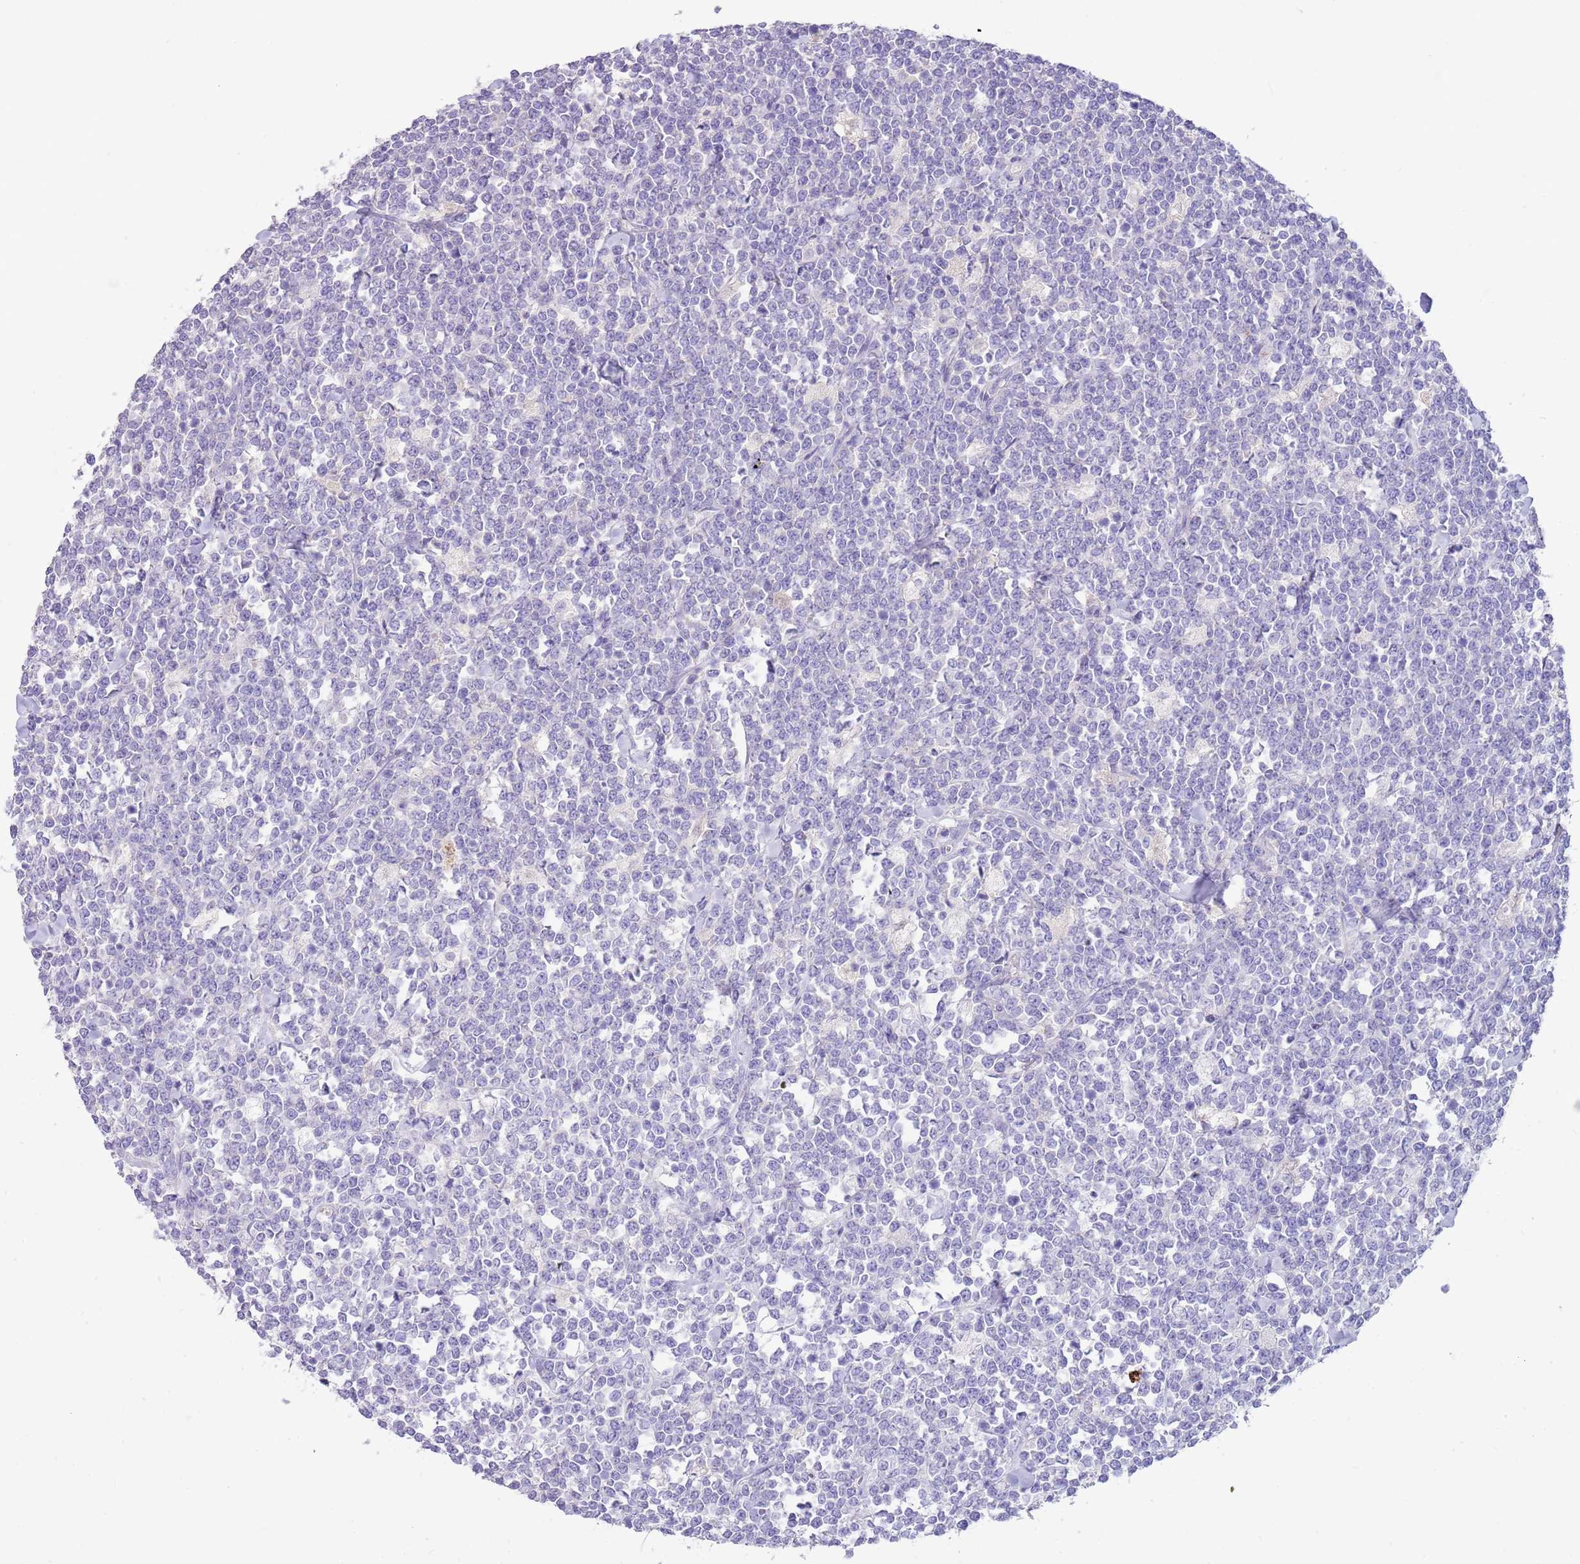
{"staining": {"intensity": "negative", "quantity": "none", "location": "none"}, "tissue": "lymphoma", "cell_type": "Tumor cells", "image_type": "cancer", "snomed": [{"axis": "morphology", "description": "Malignant lymphoma, non-Hodgkin's type, High grade"}, {"axis": "topography", "description": "Small intestine"}], "caption": "Tumor cells are negative for brown protein staining in high-grade malignant lymphoma, non-Hodgkin's type.", "gene": "TRMO", "patient": {"sex": "male", "age": 8}}